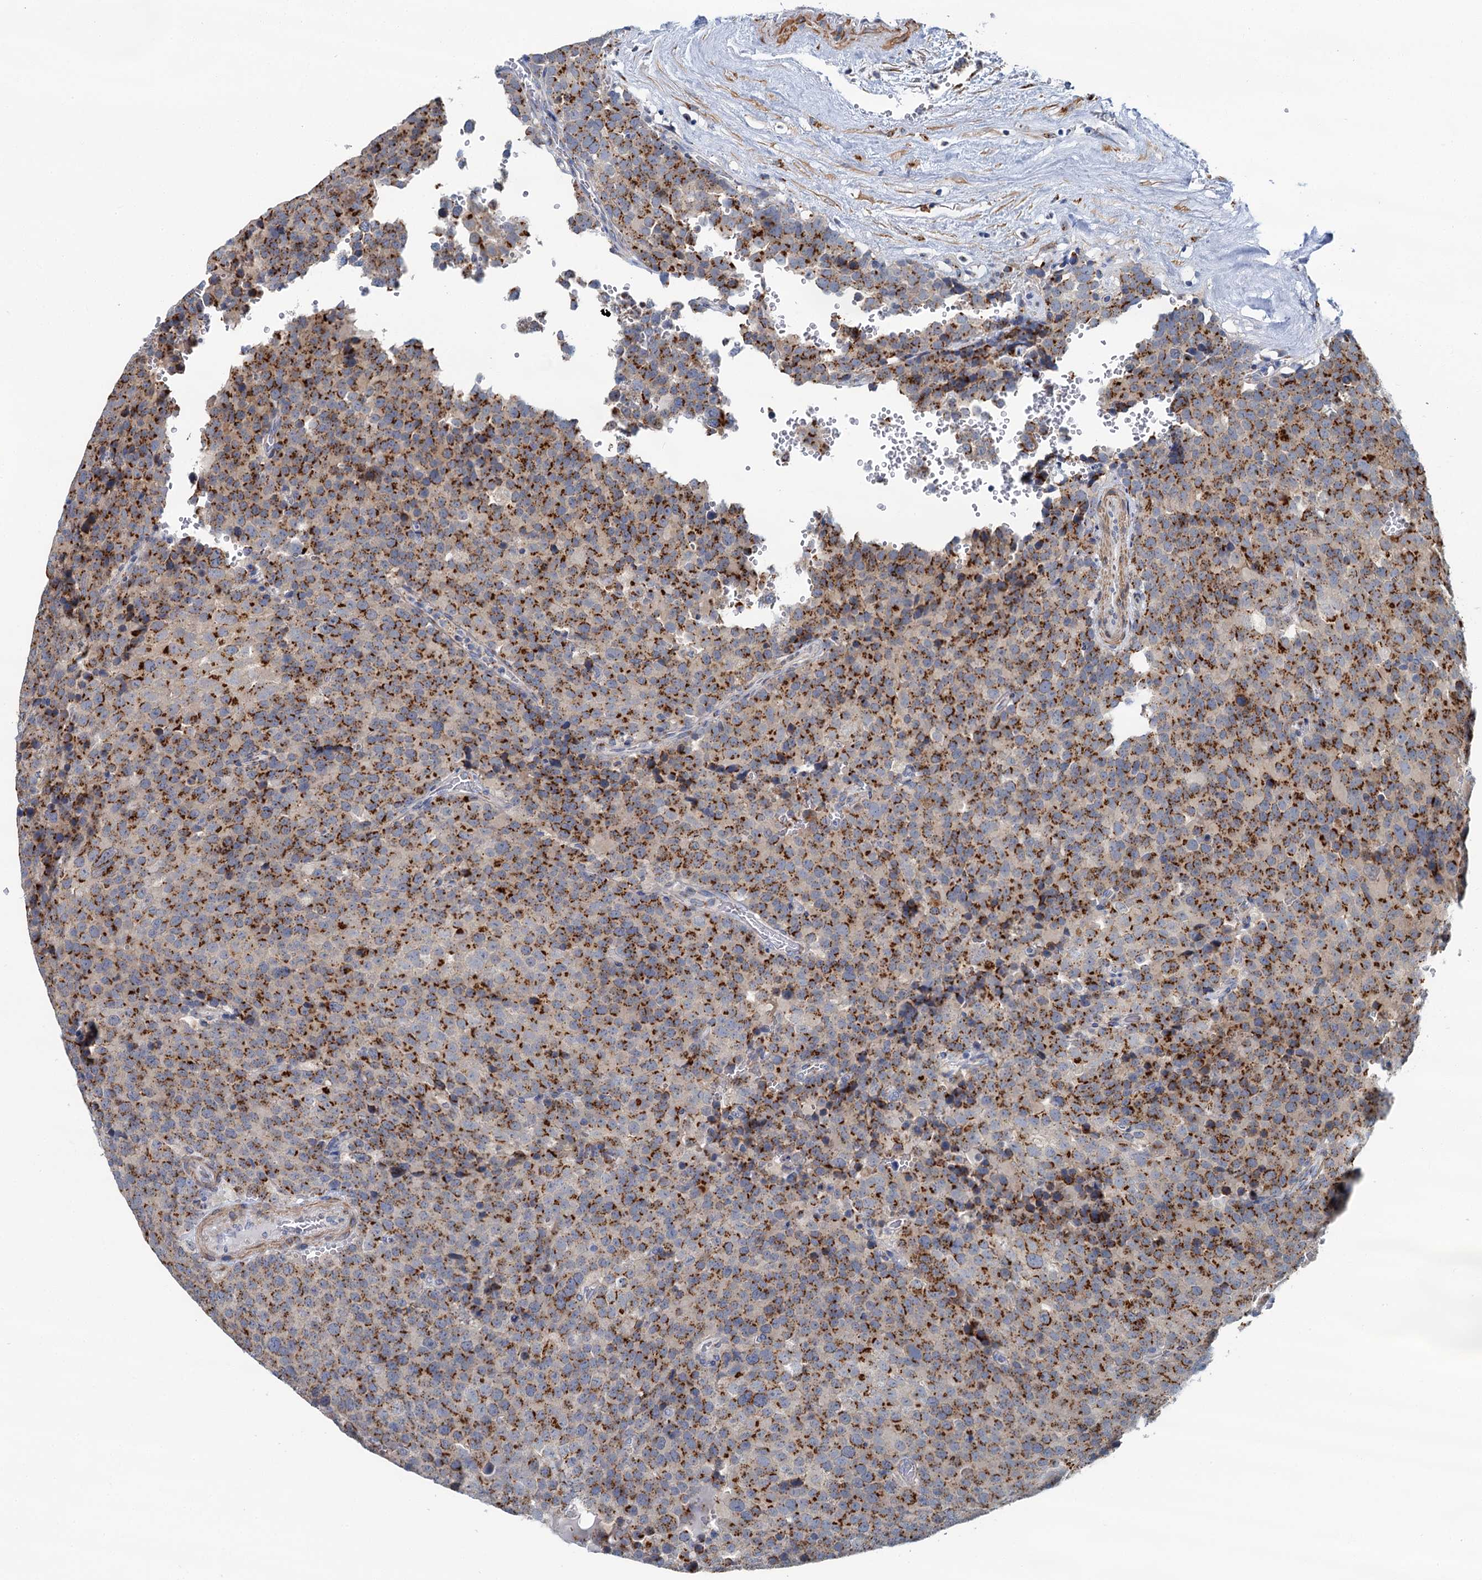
{"staining": {"intensity": "strong", "quantity": ">75%", "location": "cytoplasmic/membranous"}, "tissue": "testis cancer", "cell_type": "Tumor cells", "image_type": "cancer", "snomed": [{"axis": "morphology", "description": "Seminoma, NOS"}, {"axis": "topography", "description": "Testis"}], "caption": "Protein staining of testis seminoma tissue exhibits strong cytoplasmic/membranous staining in about >75% of tumor cells. The protein of interest is shown in brown color, while the nuclei are stained blue.", "gene": "BET1L", "patient": {"sex": "male", "age": 71}}